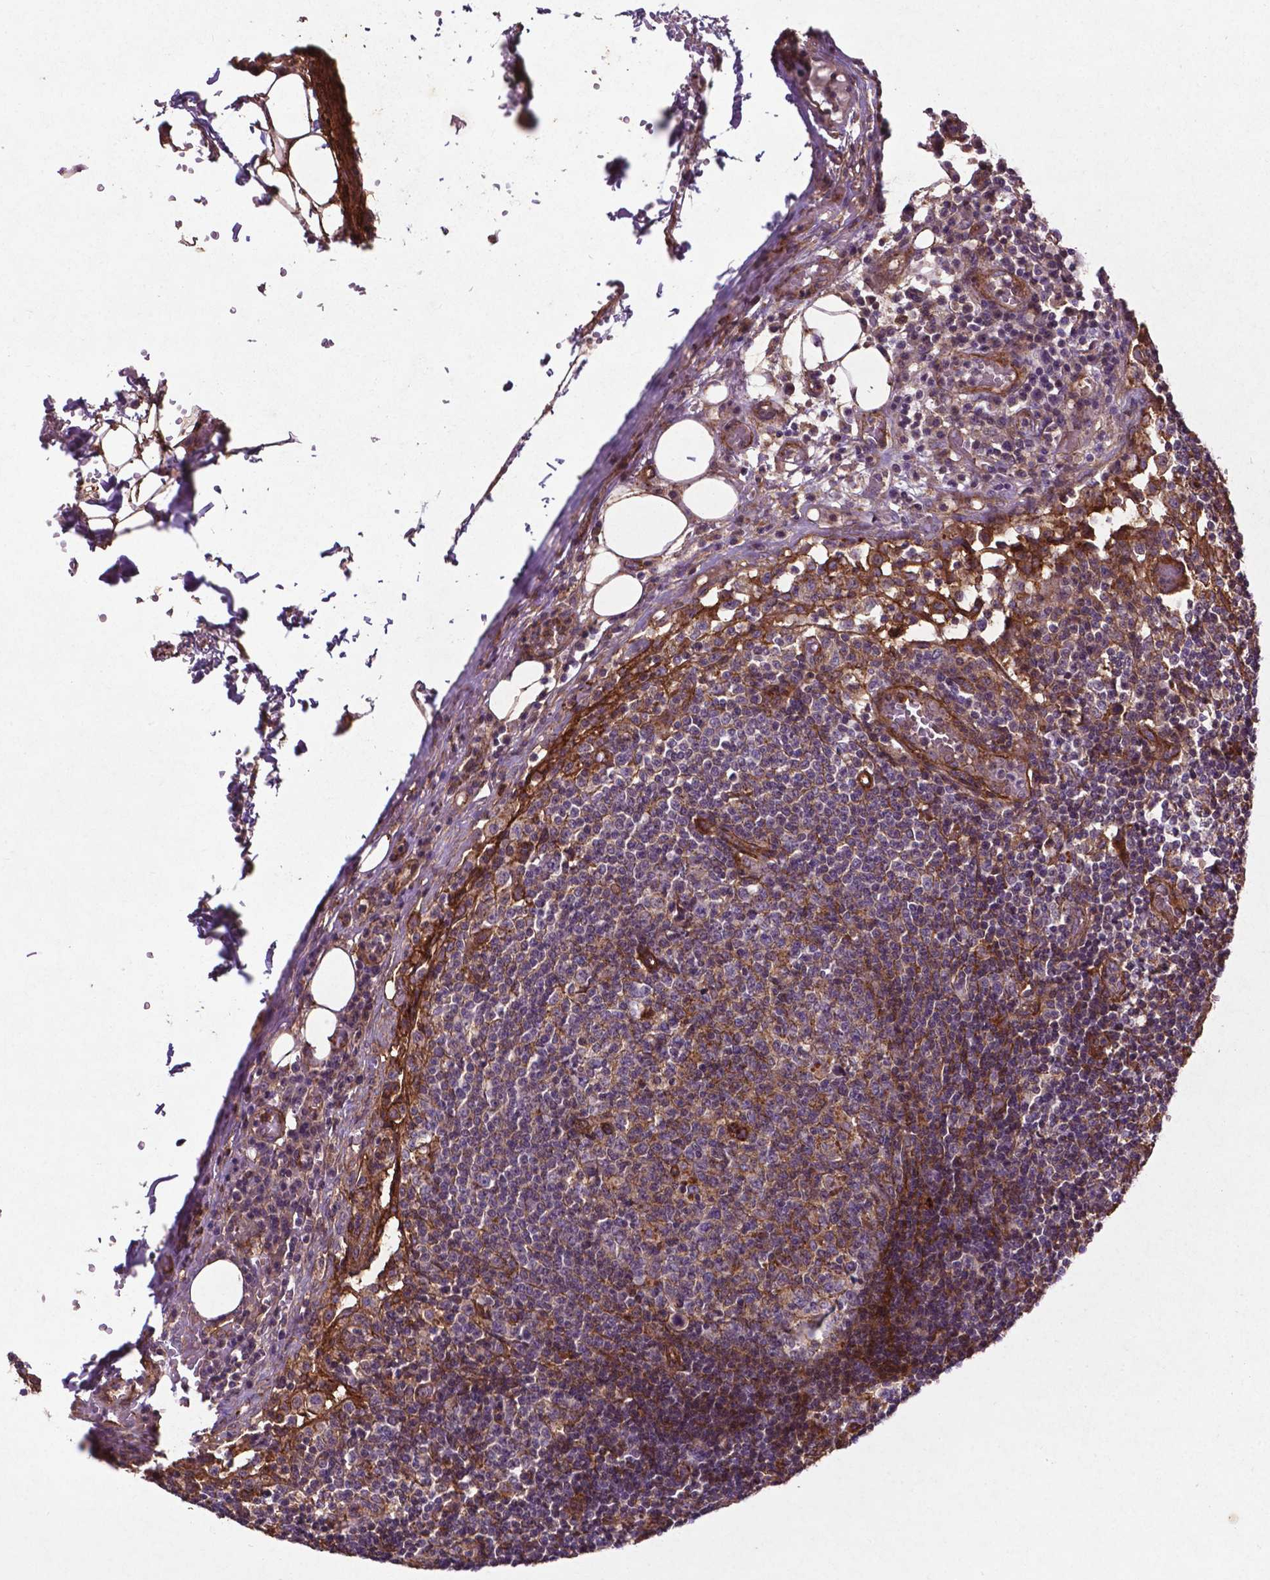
{"staining": {"intensity": "moderate", "quantity": "25%-75%", "location": "cytoplasmic/membranous"}, "tissue": "lymph node", "cell_type": "Germinal center cells", "image_type": "normal", "snomed": [{"axis": "morphology", "description": "Normal tissue, NOS"}, {"axis": "topography", "description": "Lymph node"}], "caption": "IHC image of unremarkable lymph node stained for a protein (brown), which demonstrates medium levels of moderate cytoplasmic/membranous positivity in about 25%-75% of germinal center cells.", "gene": "RRAS", "patient": {"sex": "male", "age": 62}}